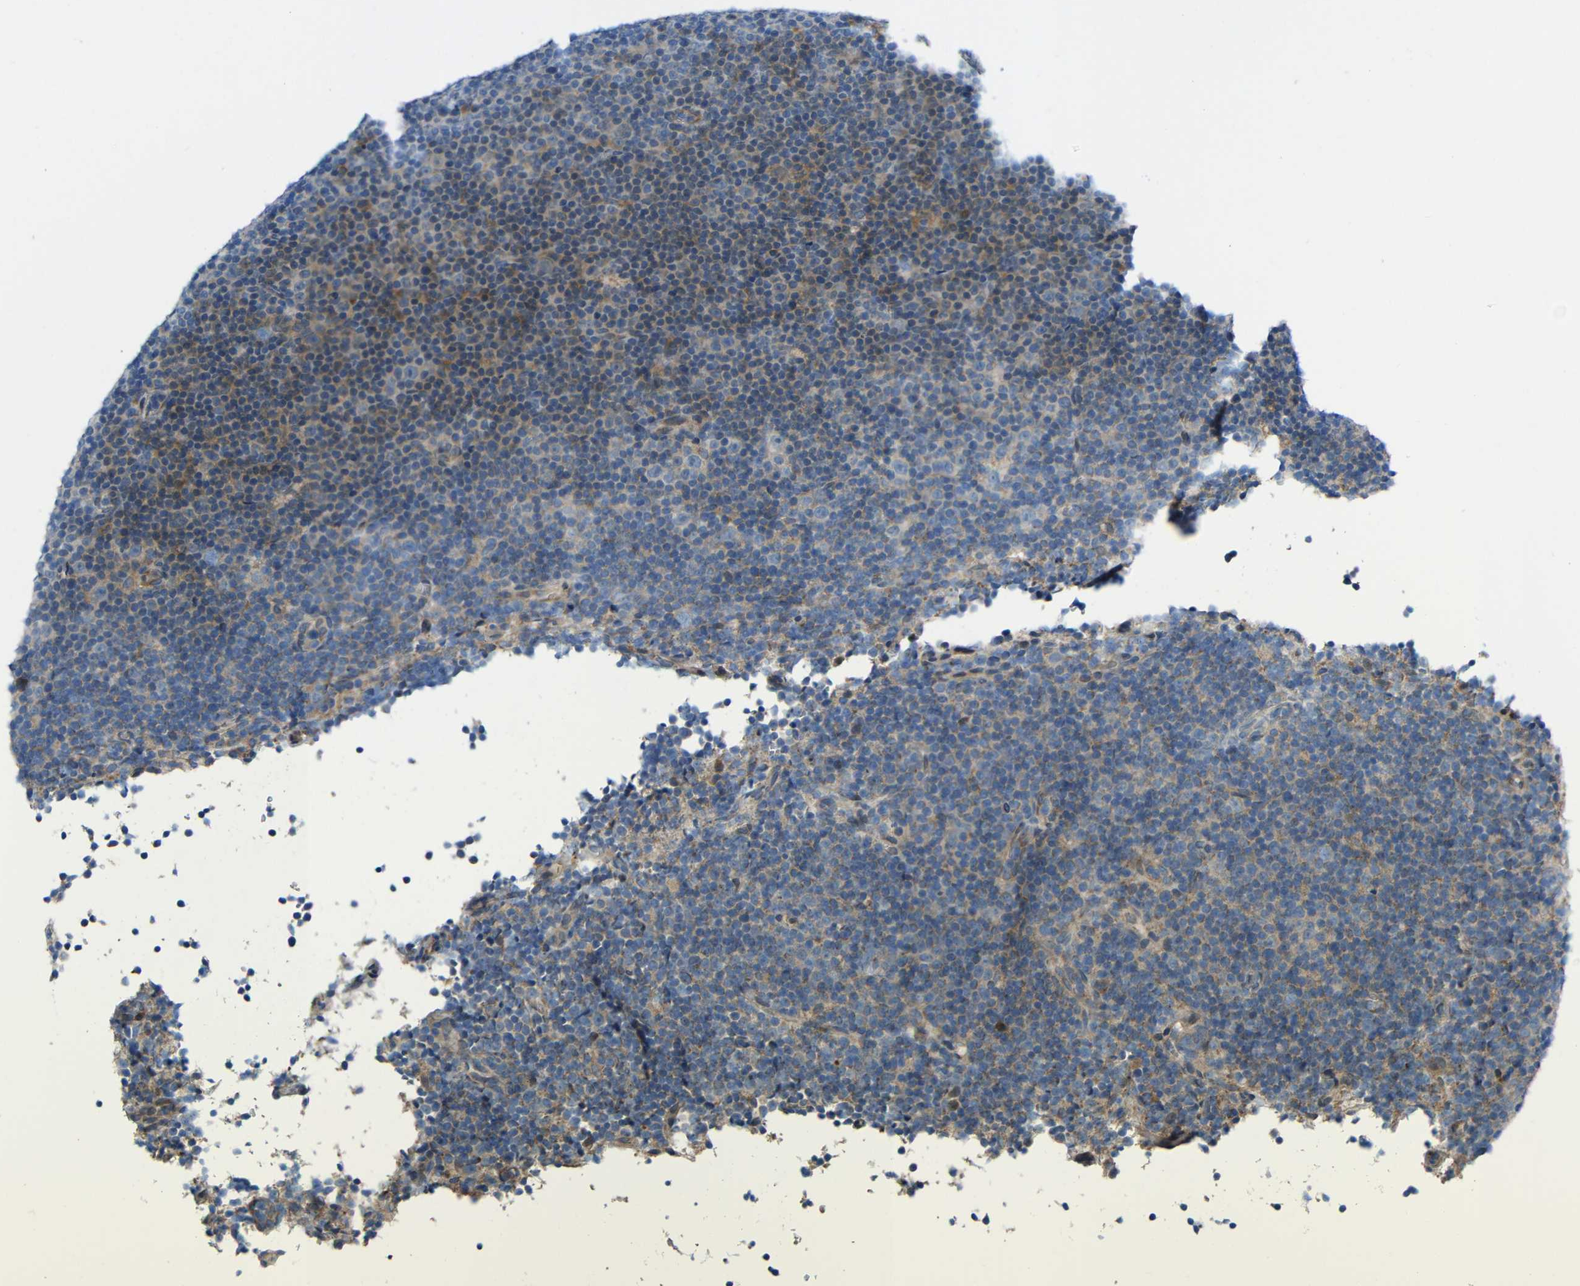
{"staining": {"intensity": "weak", "quantity": "25%-75%", "location": "cytoplasmic/membranous"}, "tissue": "lymphoma", "cell_type": "Tumor cells", "image_type": "cancer", "snomed": [{"axis": "morphology", "description": "Malignant lymphoma, non-Hodgkin's type, Low grade"}, {"axis": "topography", "description": "Lymph node"}], "caption": "Immunohistochemical staining of human malignant lymphoma, non-Hodgkin's type (low-grade) shows low levels of weak cytoplasmic/membranous protein staining in approximately 25%-75% of tumor cells.", "gene": "TMEM25", "patient": {"sex": "female", "age": 67}}